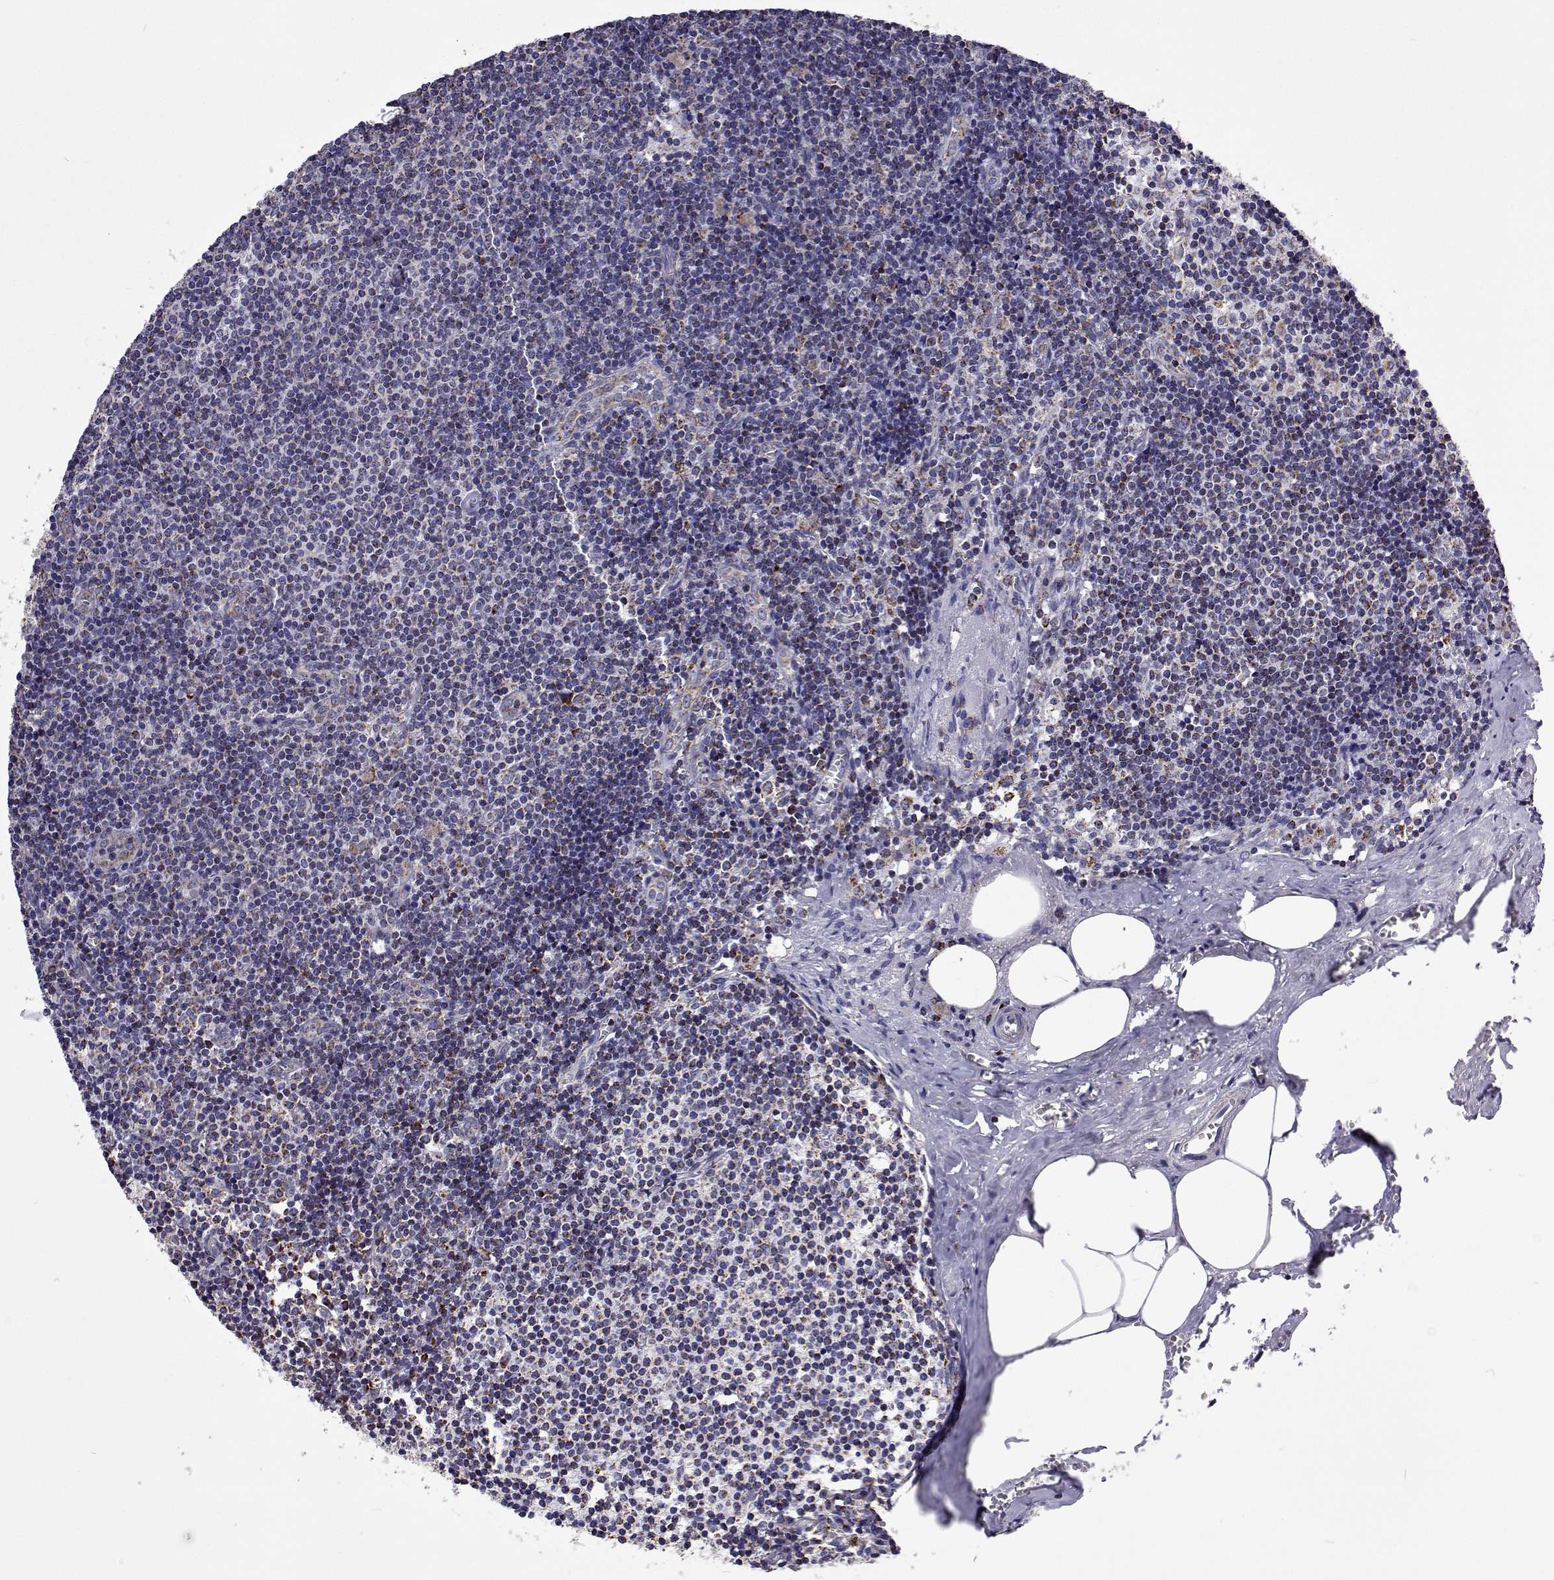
{"staining": {"intensity": "strong", "quantity": "25%-75%", "location": "cytoplasmic/membranous"}, "tissue": "lymph node", "cell_type": "Germinal center cells", "image_type": "normal", "snomed": [{"axis": "morphology", "description": "Normal tissue, NOS"}, {"axis": "topography", "description": "Lymph node"}], "caption": "Lymph node stained for a protein reveals strong cytoplasmic/membranous positivity in germinal center cells.", "gene": "MCCC2", "patient": {"sex": "female", "age": 57}}